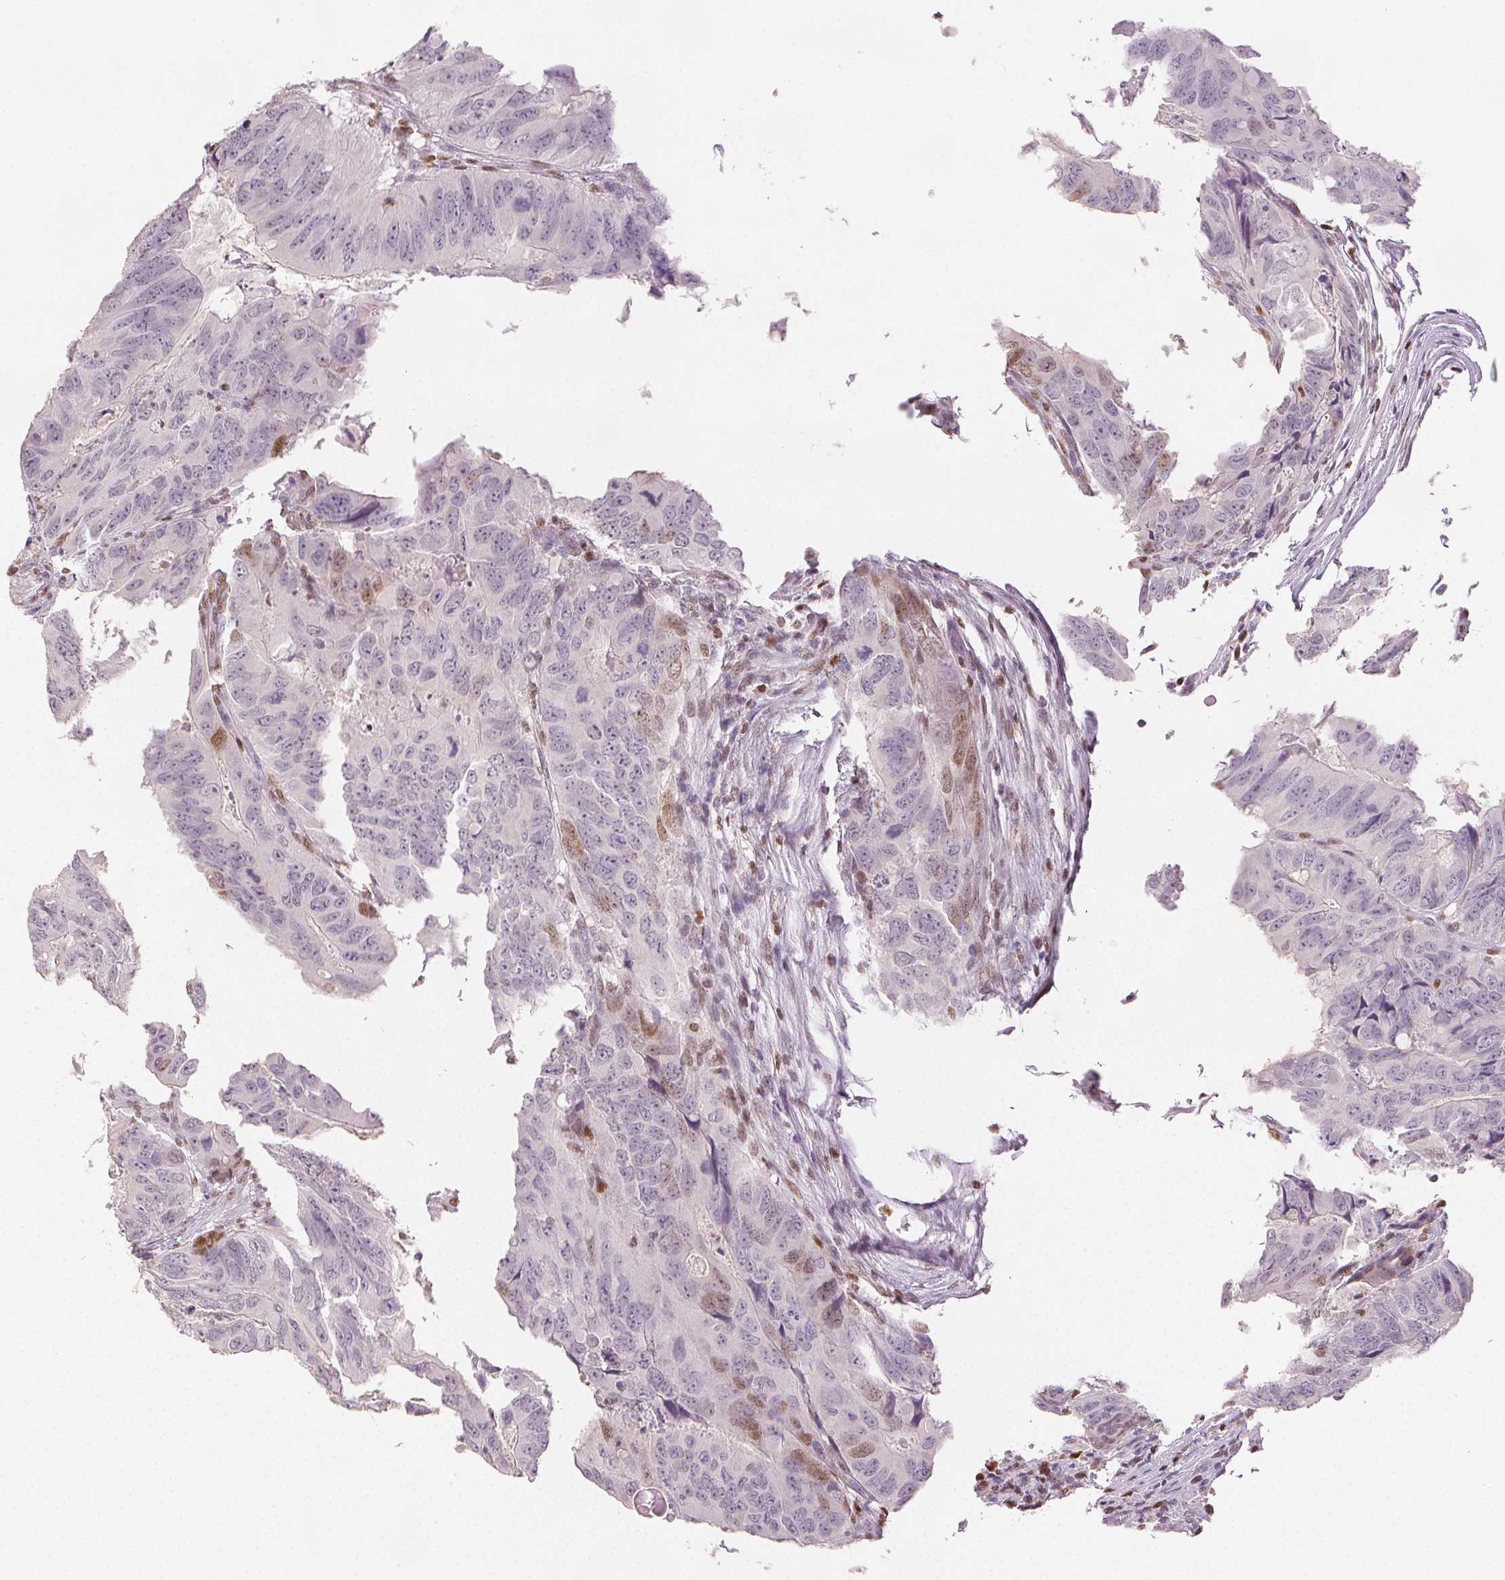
{"staining": {"intensity": "weak", "quantity": "<25%", "location": "nuclear"}, "tissue": "colorectal cancer", "cell_type": "Tumor cells", "image_type": "cancer", "snomed": [{"axis": "morphology", "description": "Adenocarcinoma, NOS"}, {"axis": "topography", "description": "Colon"}], "caption": "Immunohistochemistry micrograph of human colorectal adenocarcinoma stained for a protein (brown), which exhibits no expression in tumor cells. Nuclei are stained in blue.", "gene": "RUNX2", "patient": {"sex": "male", "age": 79}}